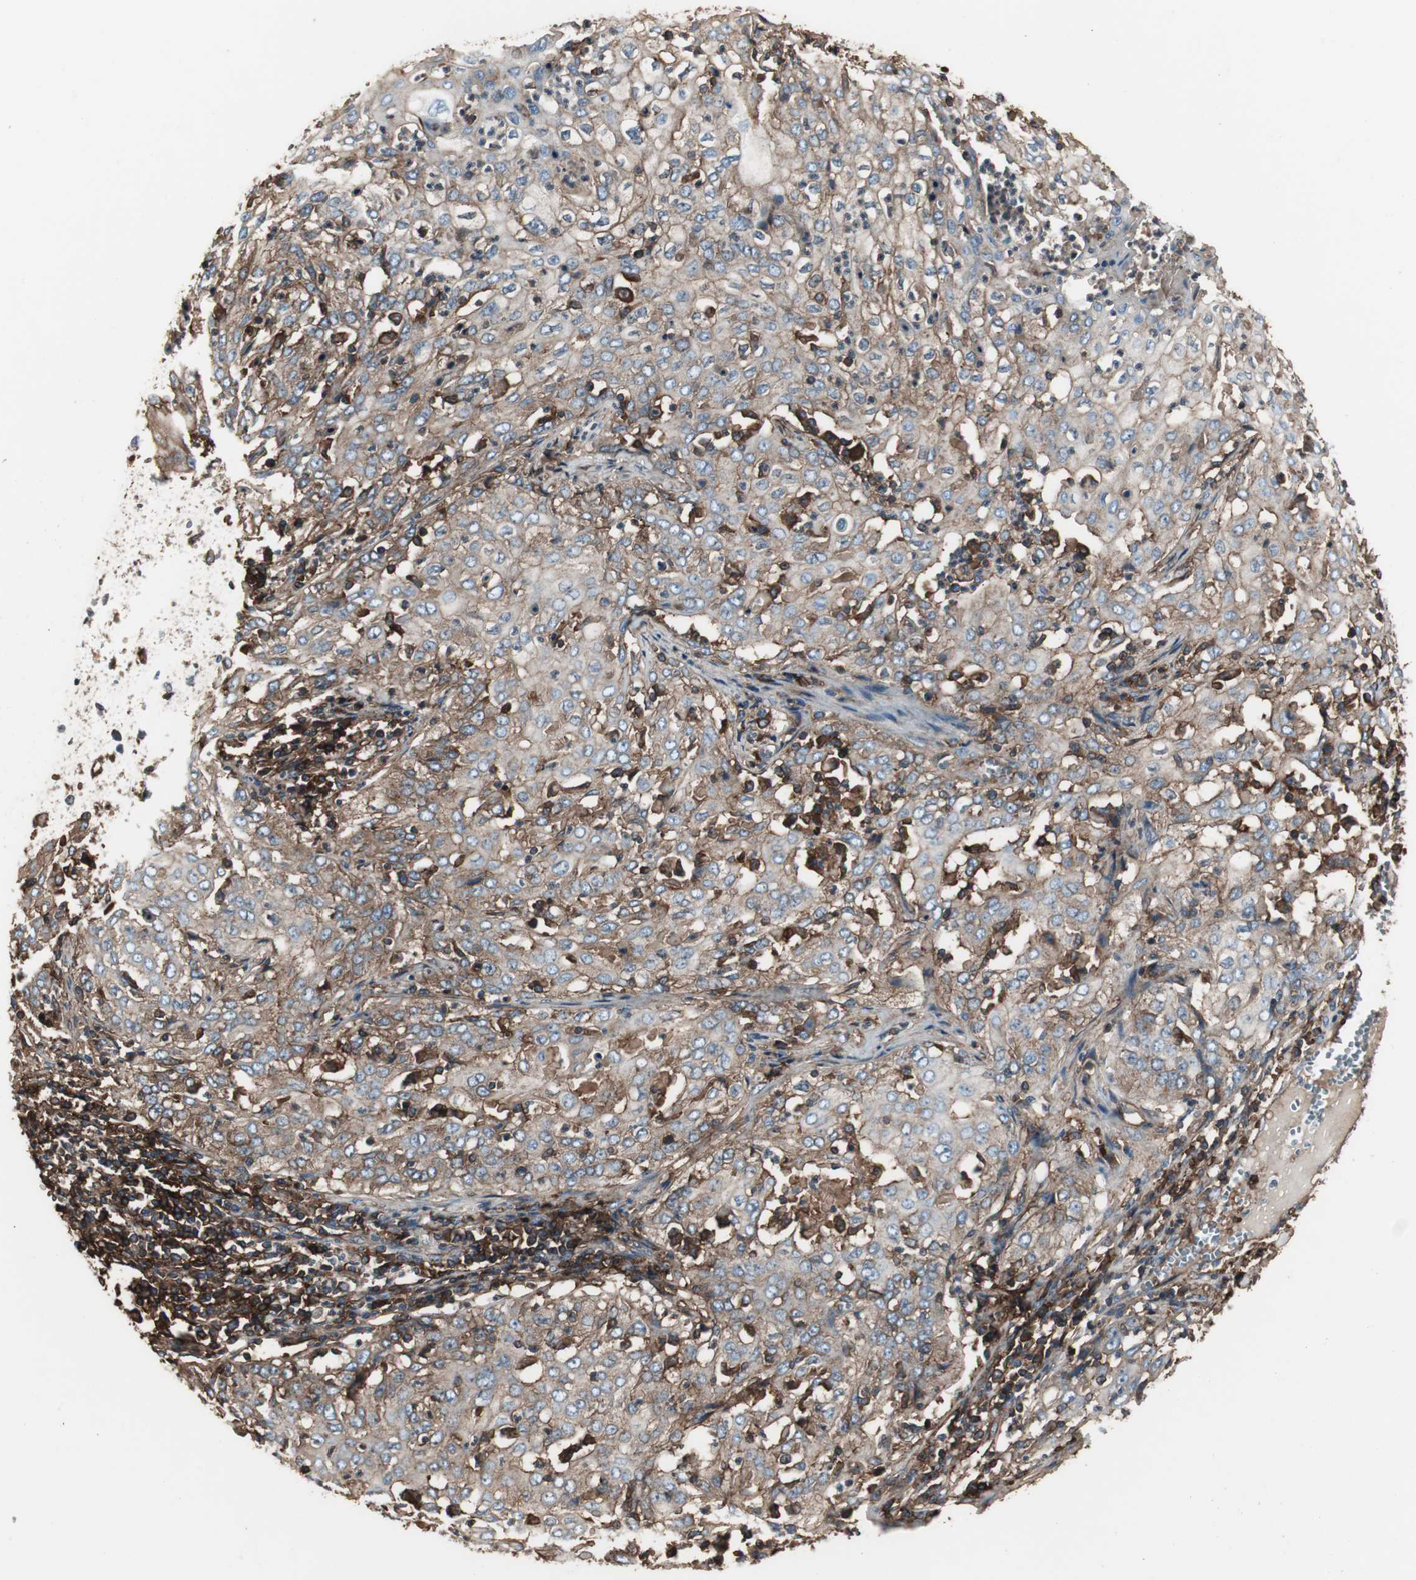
{"staining": {"intensity": "moderate", "quantity": "25%-75%", "location": "cytoplasmic/membranous"}, "tissue": "cervical cancer", "cell_type": "Tumor cells", "image_type": "cancer", "snomed": [{"axis": "morphology", "description": "Squamous cell carcinoma, NOS"}, {"axis": "topography", "description": "Cervix"}], "caption": "This is a photomicrograph of immunohistochemistry (IHC) staining of squamous cell carcinoma (cervical), which shows moderate expression in the cytoplasmic/membranous of tumor cells.", "gene": "B2M", "patient": {"sex": "female", "age": 39}}